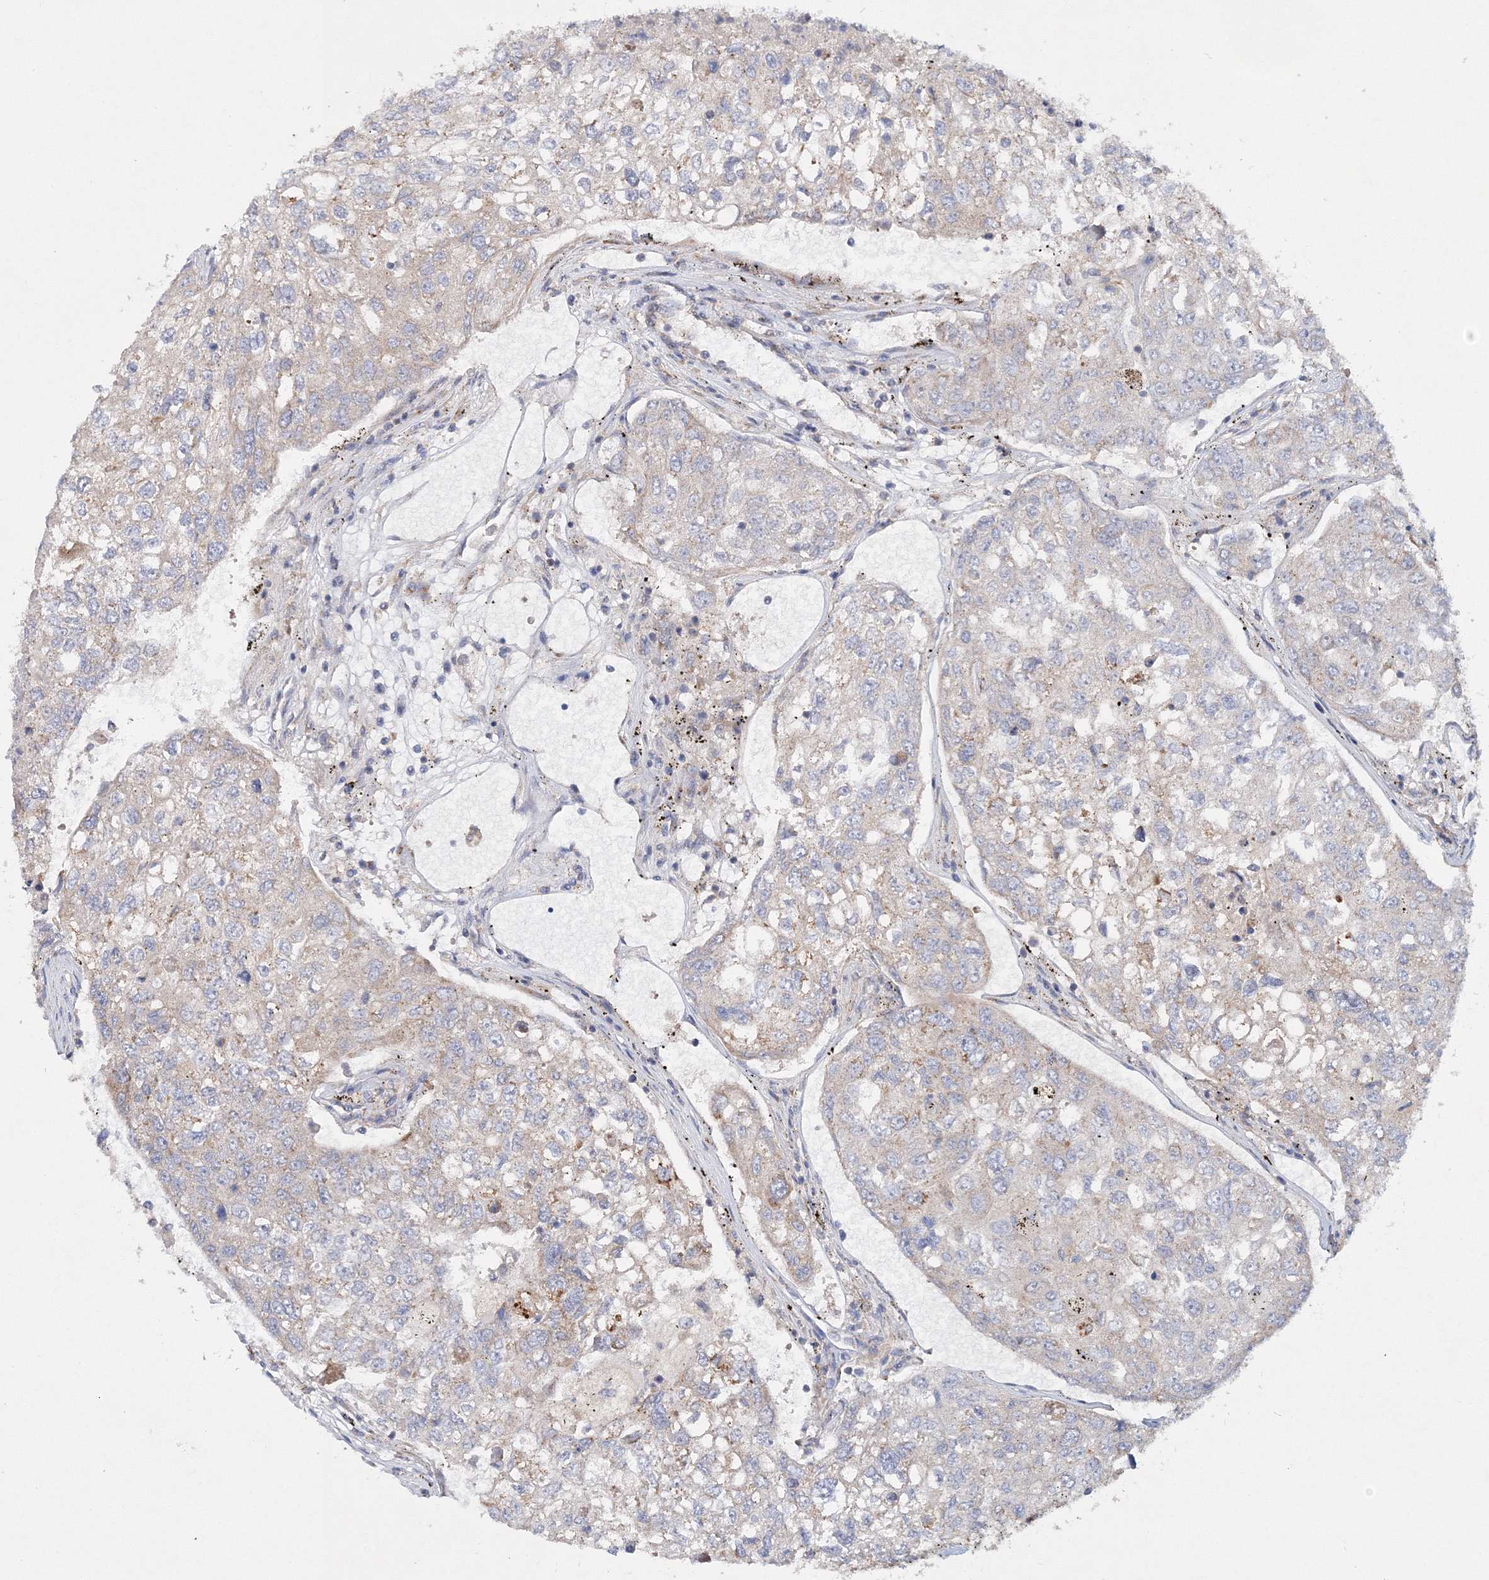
{"staining": {"intensity": "negative", "quantity": "none", "location": "none"}, "tissue": "urothelial cancer", "cell_type": "Tumor cells", "image_type": "cancer", "snomed": [{"axis": "morphology", "description": "Urothelial carcinoma, High grade"}, {"axis": "topography", "description": "Lymph node"}, {"axis": "topography", "description": "Urinary bladder"}], "caption": "IHC of urothelial carcinoma (high-grade) reveals no positivity in tumor cells.", "gene": "SEC23IP", "patient": {"sex": "male", "age": 51}}